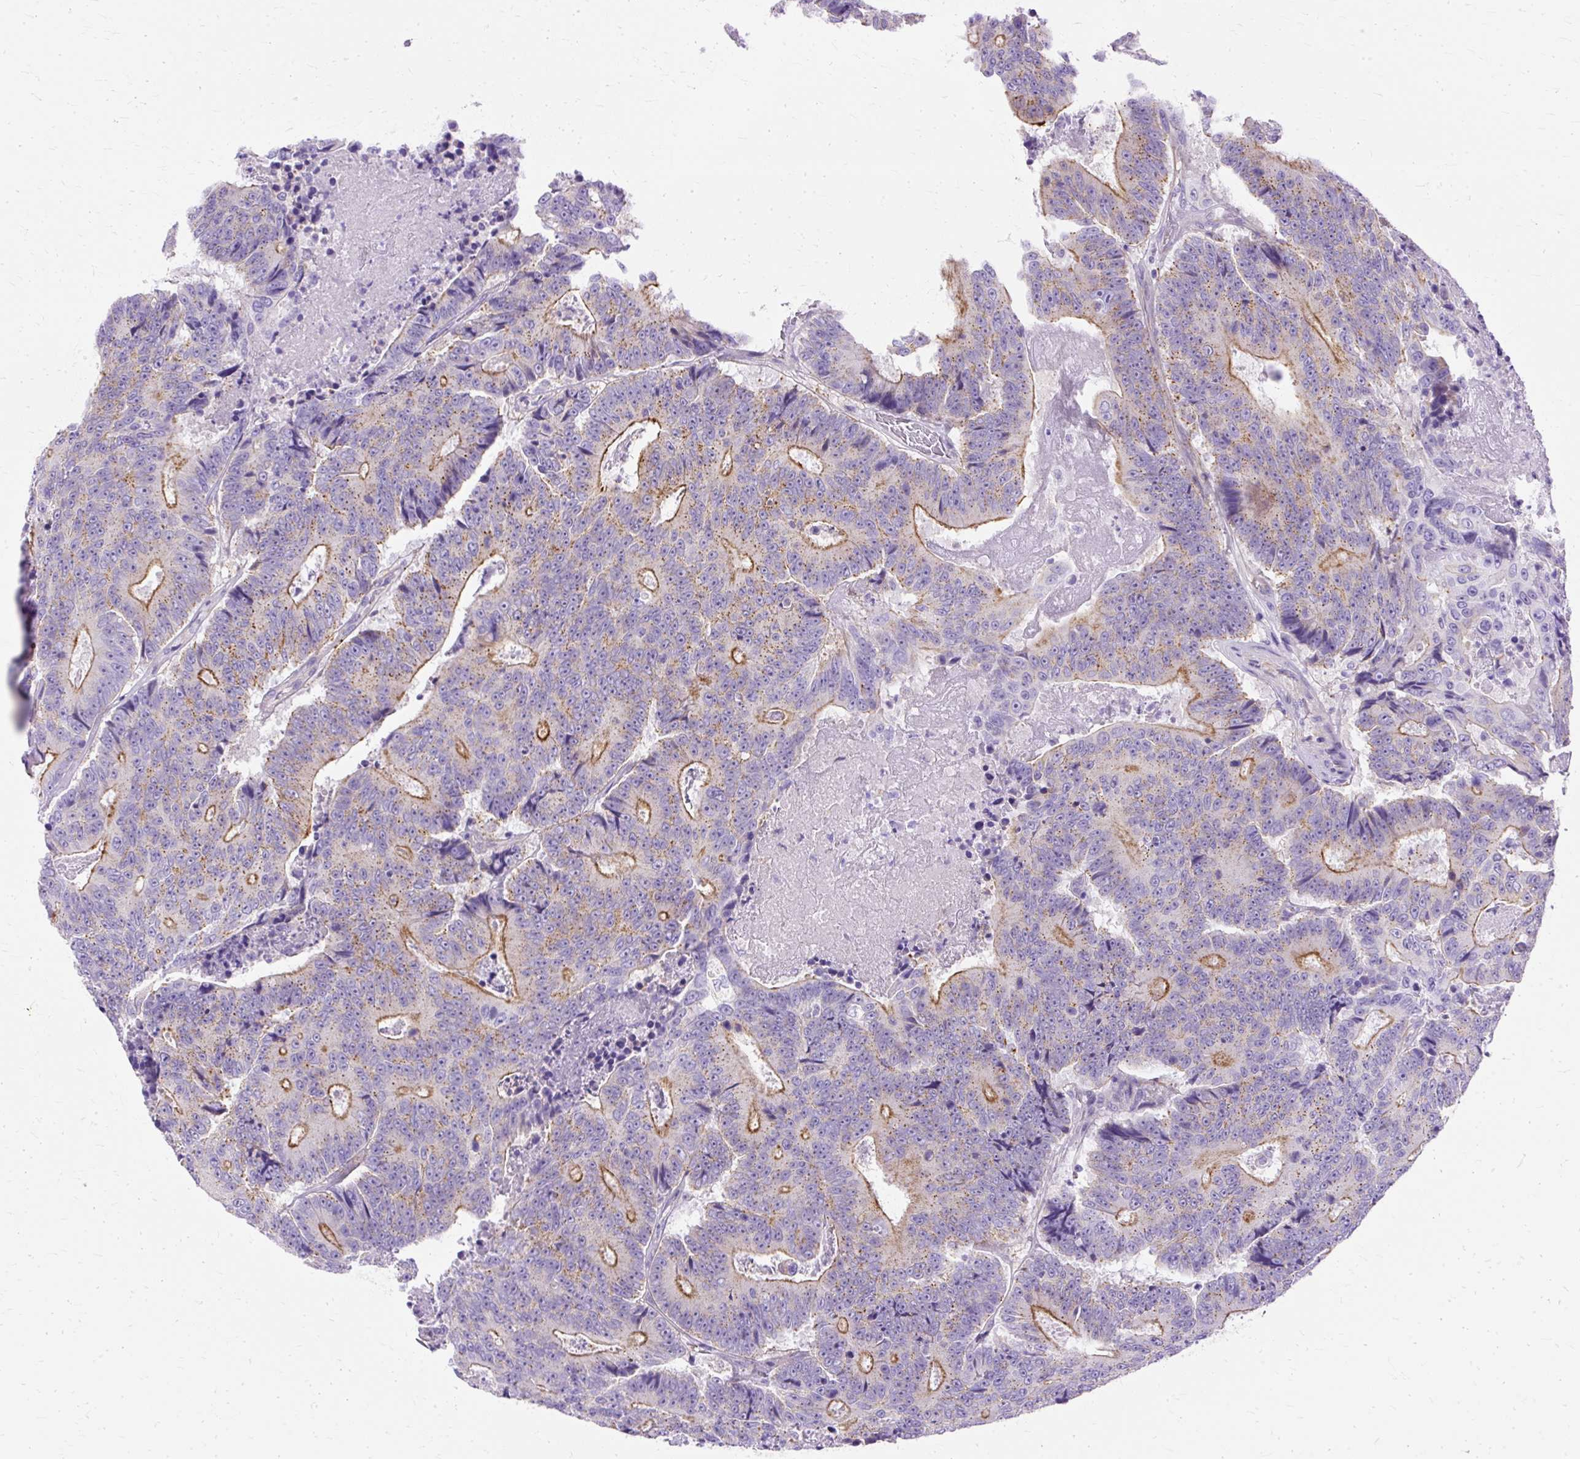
{"staining": {"intensity": "moderate", "quantity": "25%-75%", "location": "cytoplasmic/membranous"}, "tissue": "colorectal cancer", "cell_type": "Tumor cells", "image_type": "cancer", "snomed": [{"axis": "morphology", "description": "Adenocarcinoma, NOS"}, {"axis": "topography", "description": "Colon"}], "caption": "Moderate cytoplasmic/membranous positivity is identified in approximately 25%-75% of tumor cells in colorectal adenocarcinoma. The staining was performed using DAB to visualize the protein expression in brown, while the nuclei were stained in blue with hematoxylin (Magnification: 20x).", "gene": "MYO6", "patient": {"sex": "male", "age": 83}}